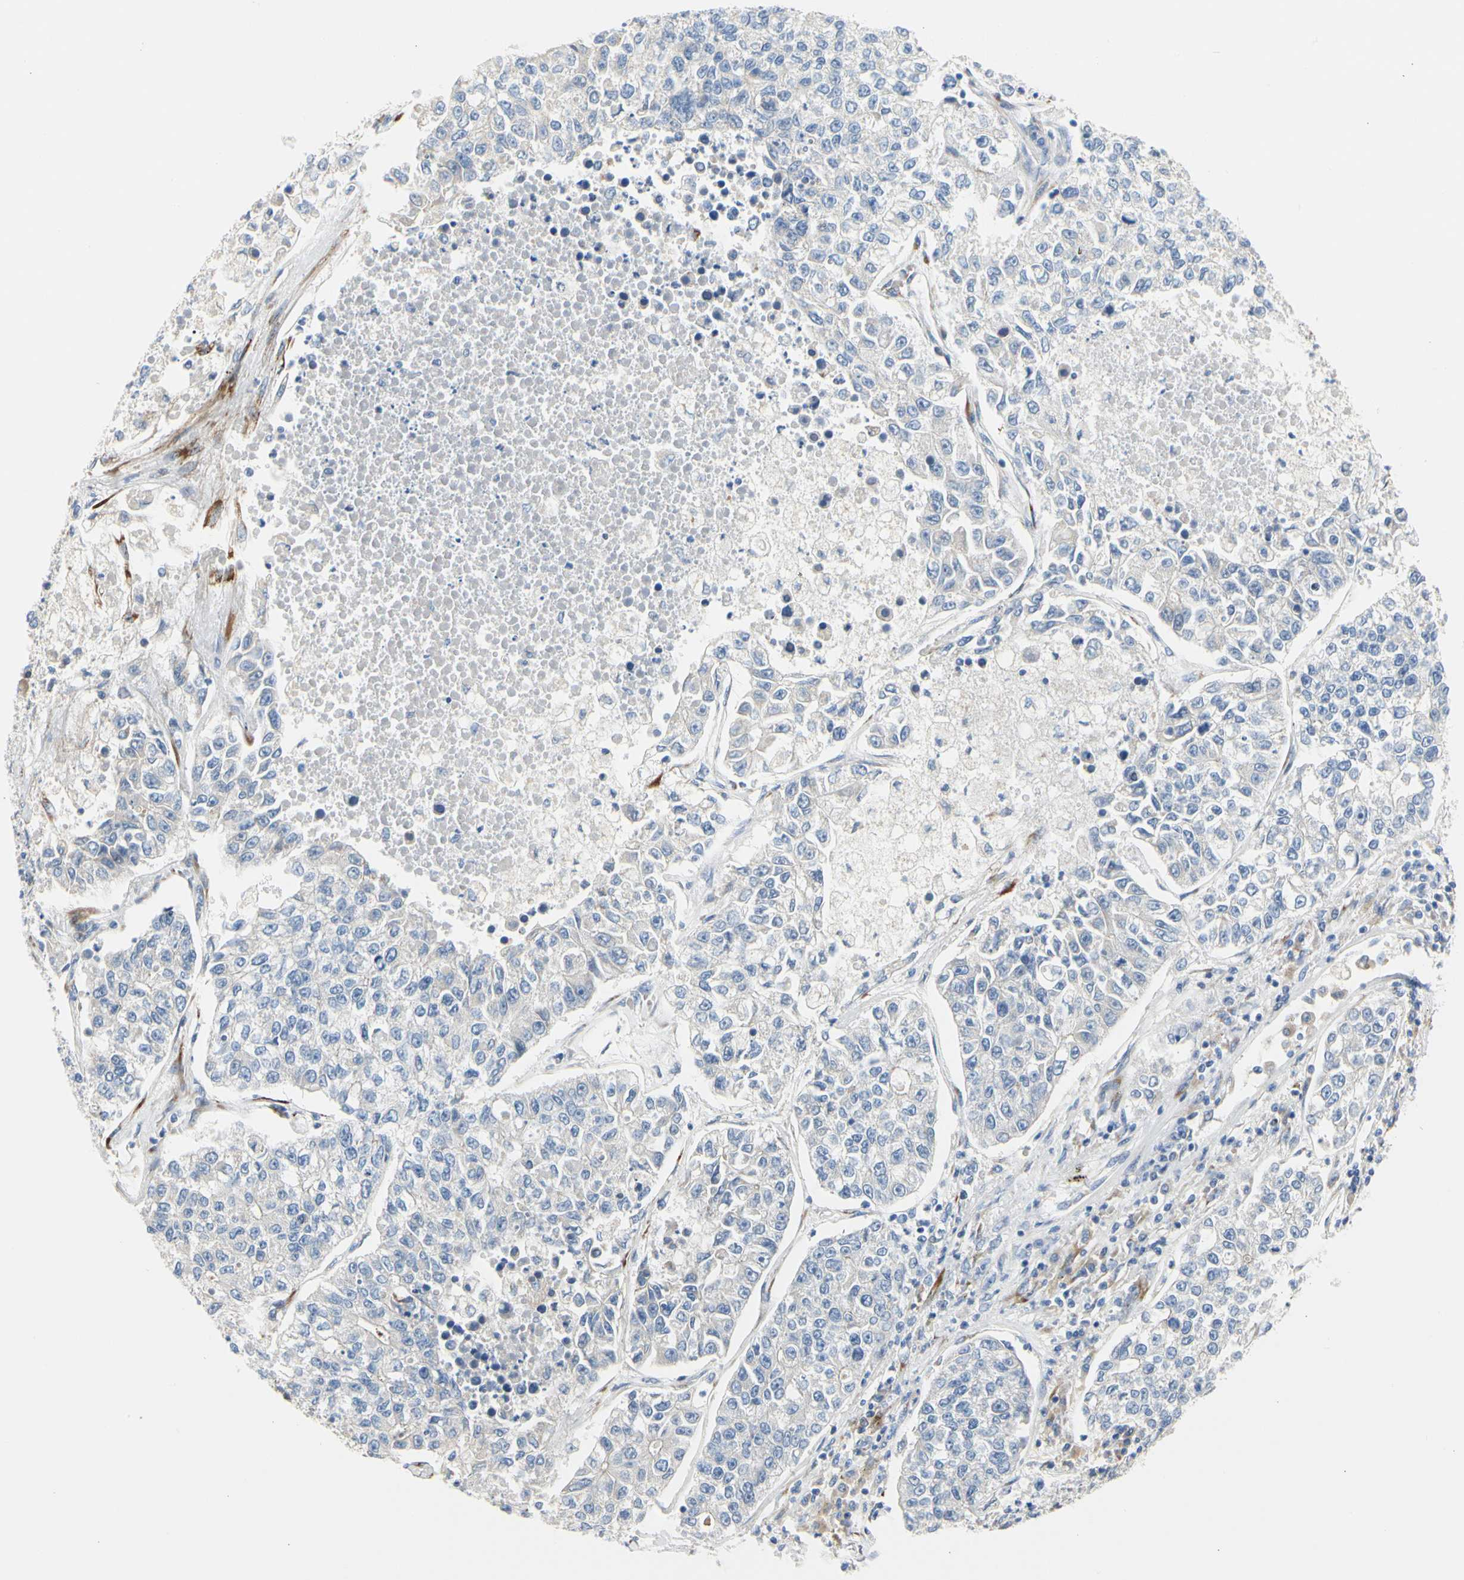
{"staining": {"intensity": "negative", "quantity": "none", "location": "none"}, "tissue": "lung cancer", "cell_type": "Tumor cells", "image_type": "cancer", "snomed": [{"axis": "morphology", "description": "Adenocarcinoma, NOS"}, {"axis": "topography", "description": "Lung"}], "caption": "Micrograph shows no significant protein positivity in tumor cells of adenocarcinoma (lung).", "gene": "ZNF236", "patient": {"sex": "male", "age": 49}}